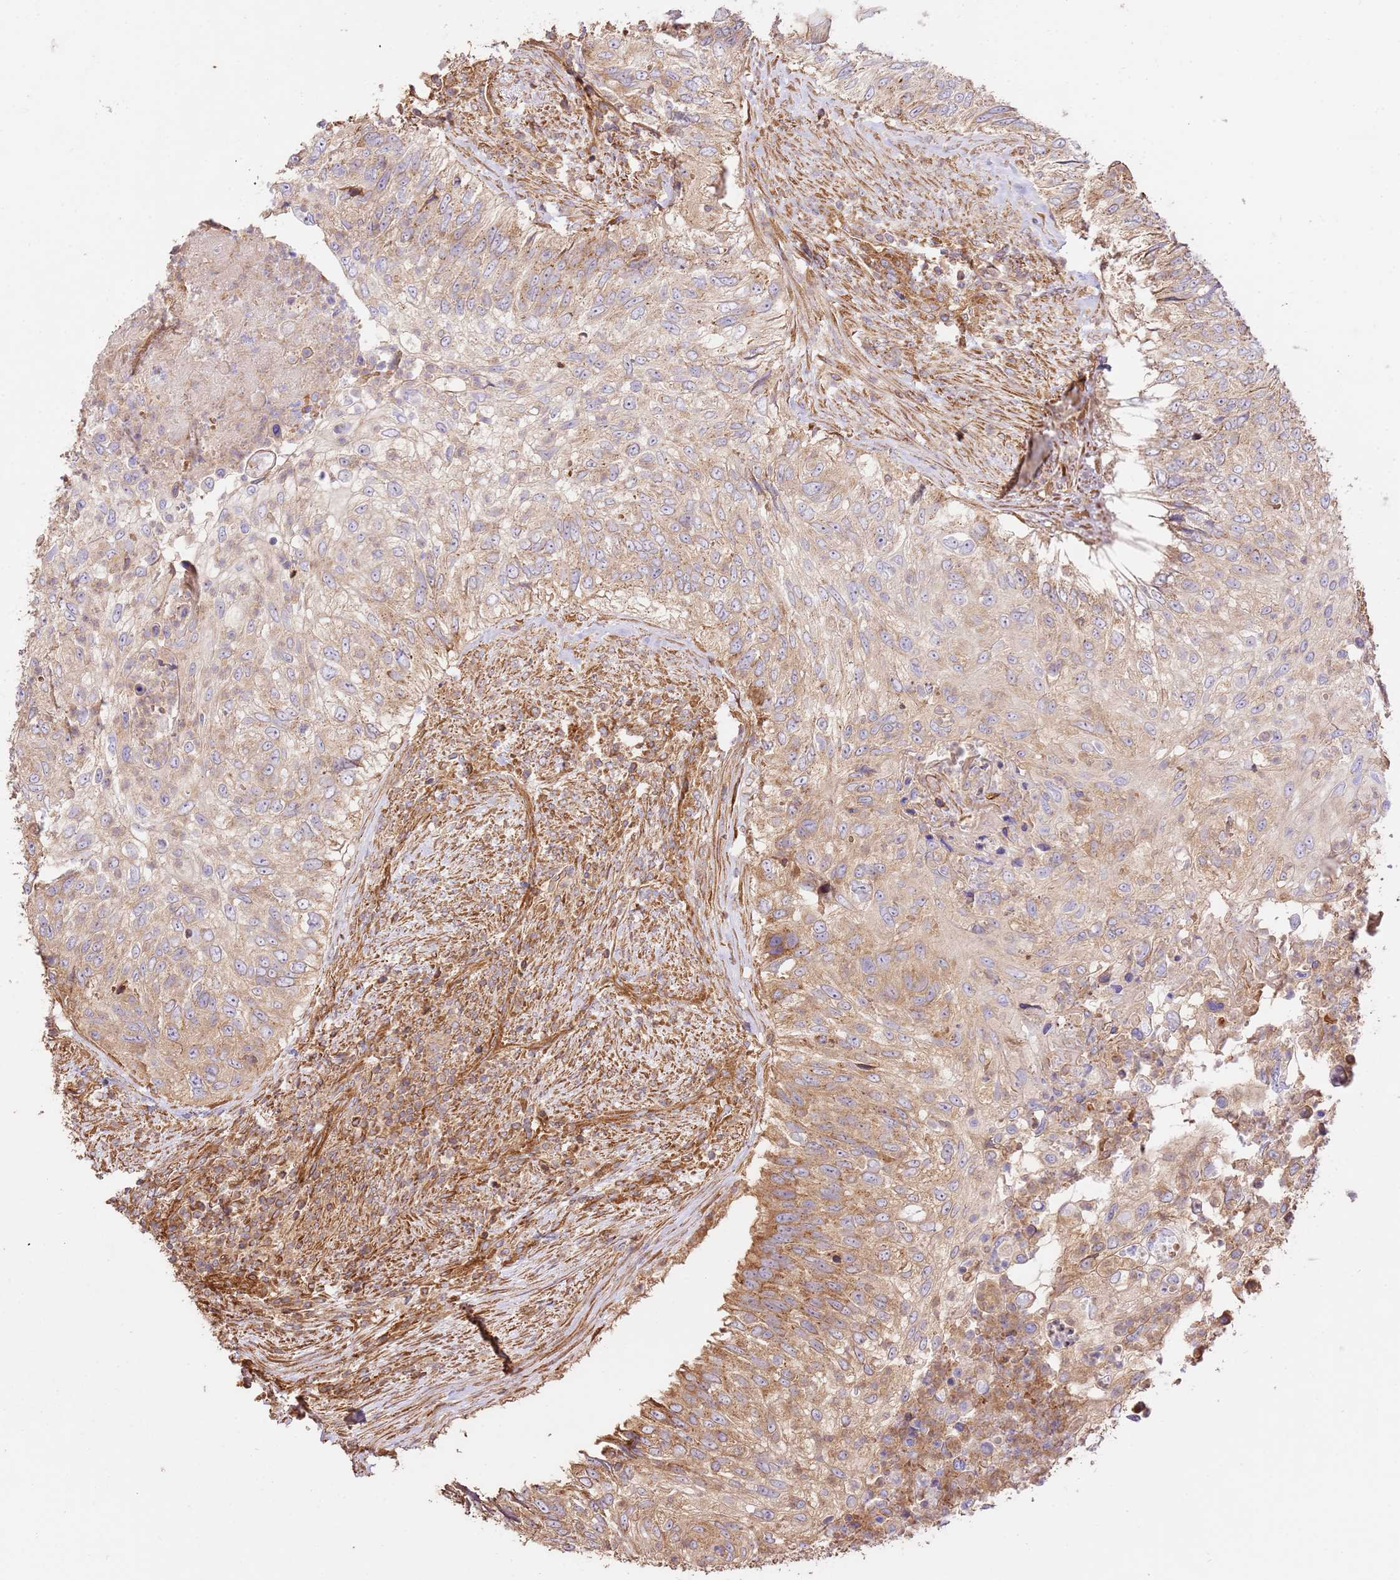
{"staining": {"intensity": "moderate", "quantity": "25%-75%", "location": "cytoplasmic/membranous"}, "tissue": "urothelial cancer", "cell_type": "Tumor cells", "image_type": "cancer", "snomed": [{"axis": "morphology", "description": "Urothelial carcinoma, High grade"}, {"axis": "topography", "description": "Urinary bladder"}], "caption": "Tumor cells exhibit moderate cytoplasmic/membranous staining in approximately 25%-75% of cells in high-grade urothelial carcinoma.", "gene": "ZBTB39", "patient": {"sex": "female", "age": 60}}